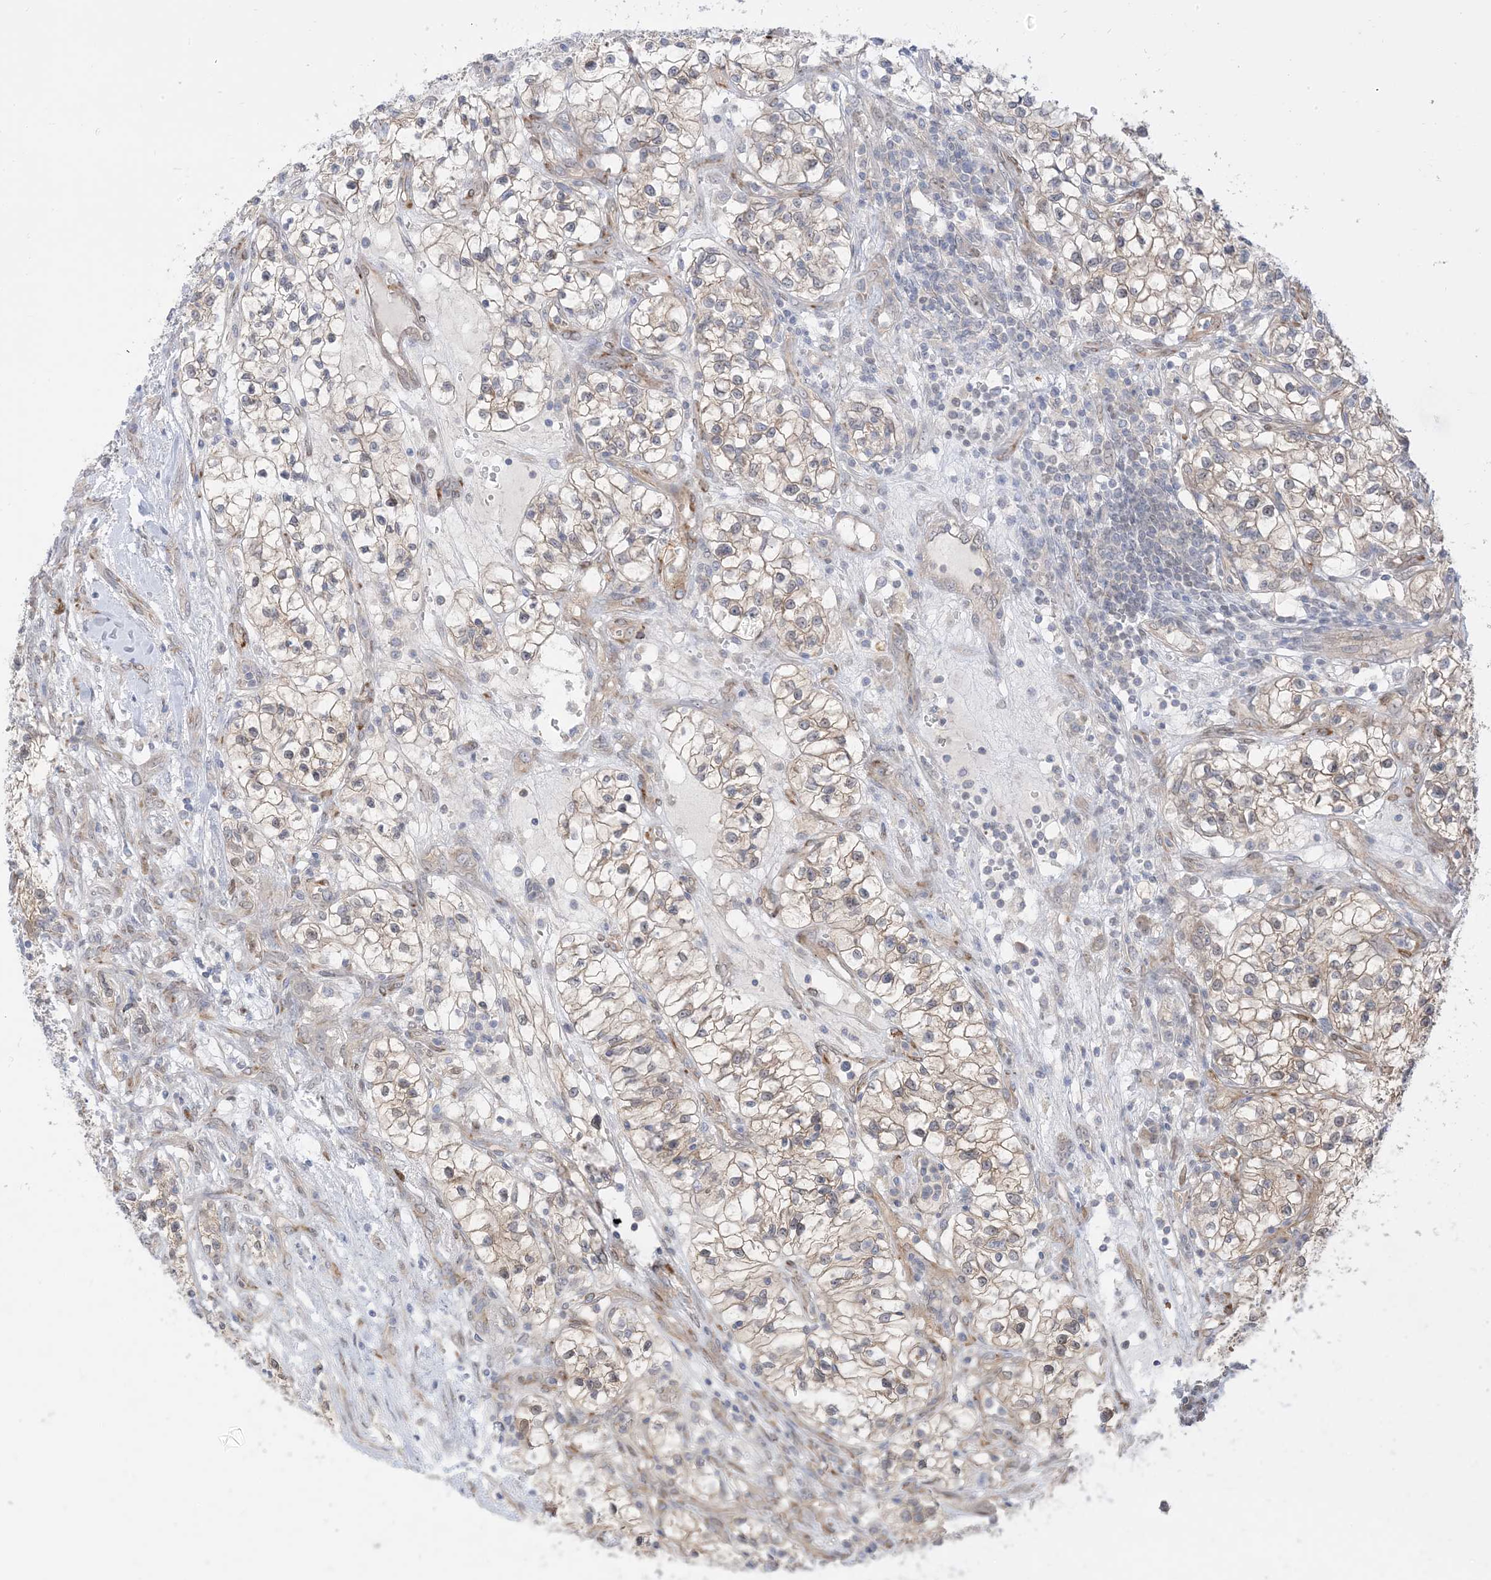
{"staining": {"intensity": "weak", "quantity": "25%-75%", "location": "cytoplasmic/membranous"}, "tissue": "renal cancer", "cell_type": "Tumor cells", "image_type": "cancer", "snomed": [{"axis": "morphology", "description": "Adenocarcinoma, NOS"}, {"axis": "topography", "description": "Kidney"}], "caption": "This micrograph demonstrates adenocarcinoma (renal) stained with immunohistochemistry to label a protein in brown. The cytoplasmic/membranous of tumor cells show weak positivity for the protein. Nuclei are counter-stained blue.", "gene": "RIN1", "patient": {"sex": "female", "age": 57}}